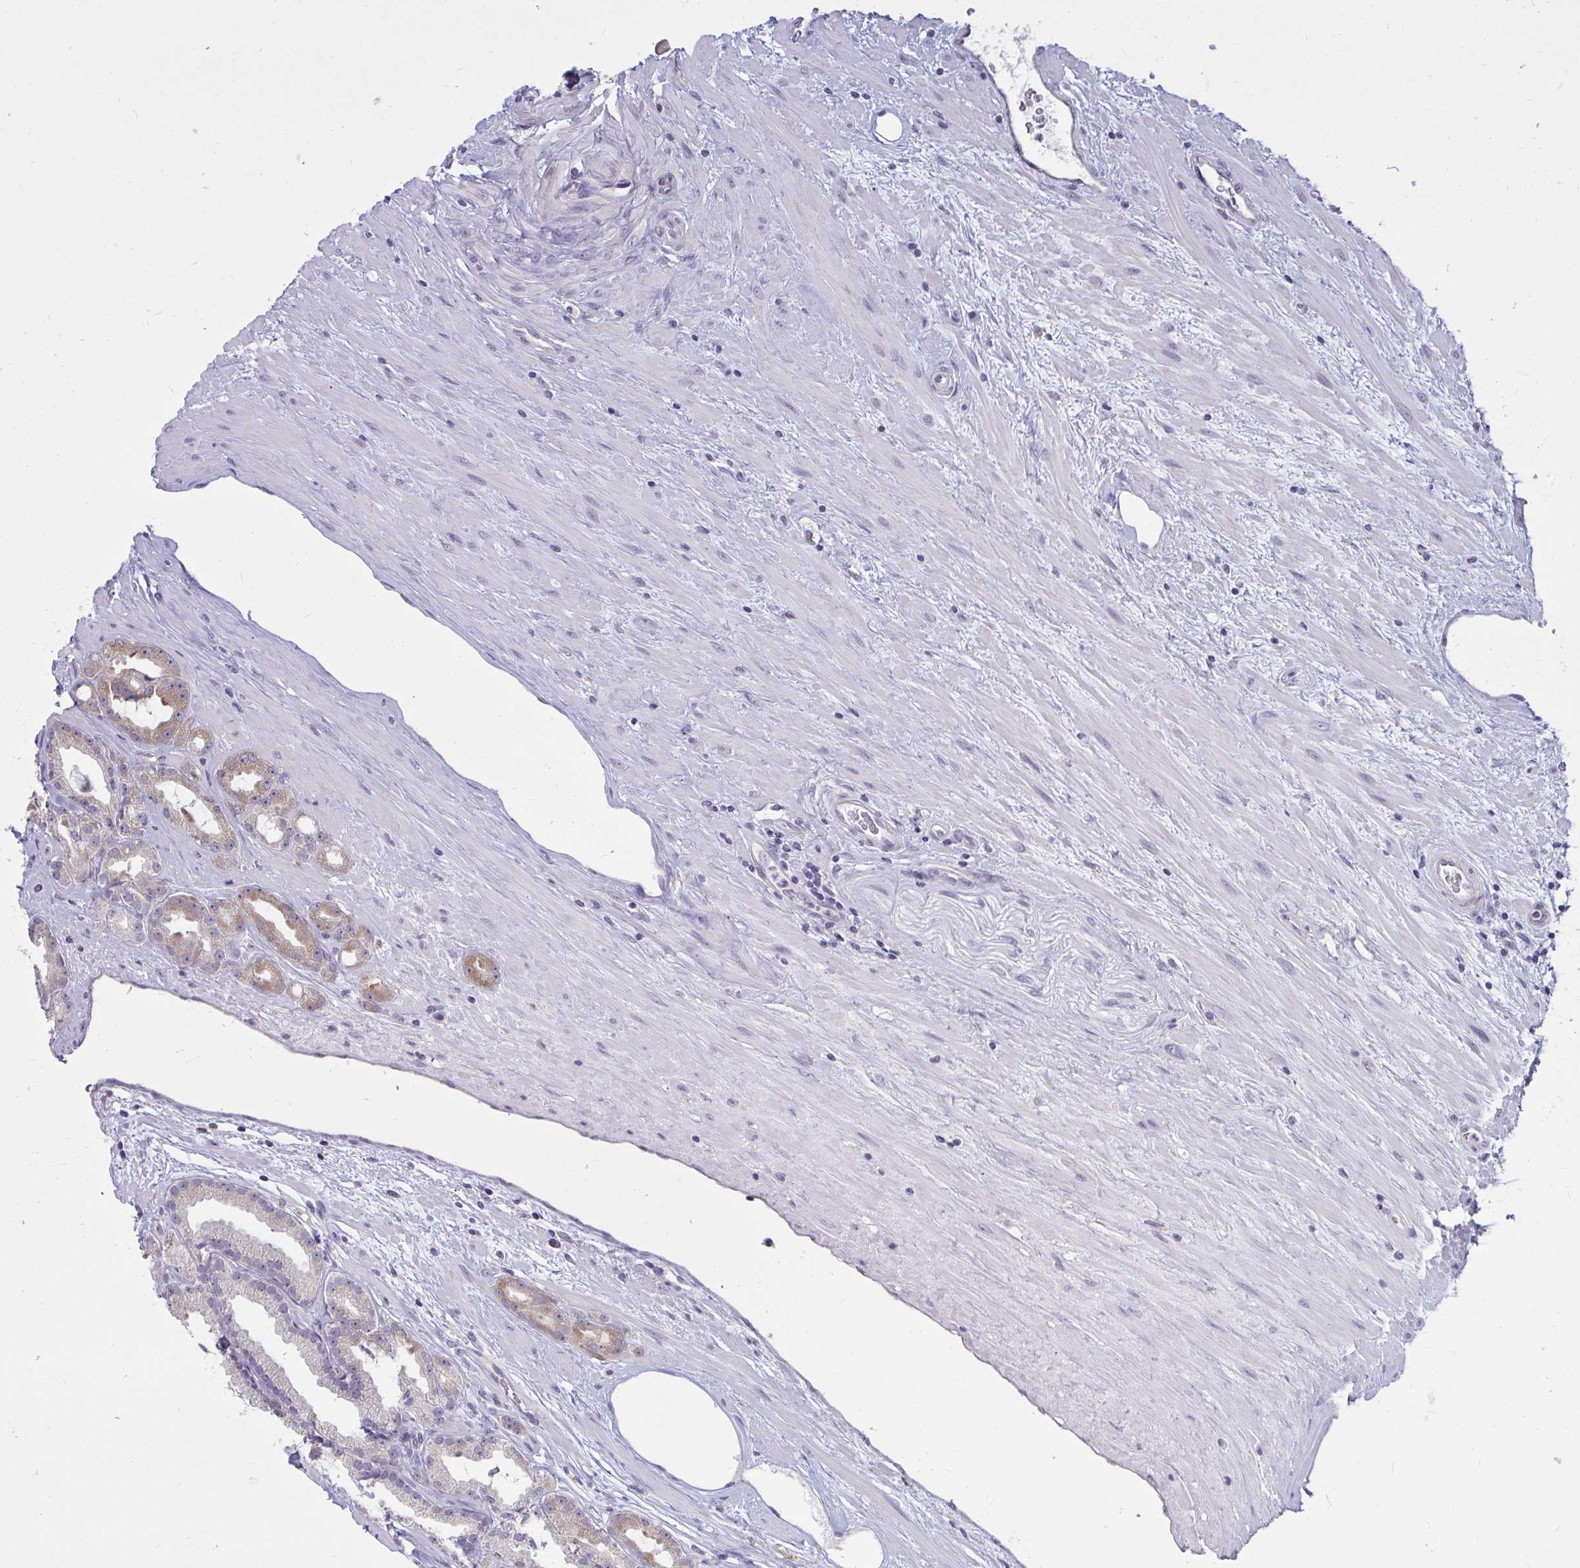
{"staining": {"intensity": "moderate", "quantity": "<25%", "location": "cytoplasmic/membranous"}, "tissue": "prostate cancer", "cell_type": "Tumor cells", "image_type": "cancer", "snomed": [{"axis": "morphology", "description": "Adenocarcinoma, Low grade"}, {"axis": "topography", "description": "Prostate"}], "caption": "A high-resolution micrograph shows immunohistochemistry staining of prostate adenocarcinoma (low-grade), which exhibits moderate cytoplasmic/membranous expression in about <25% of tumor cells.", "gene": "TBC1D4", "patient": {"sex": "male", "age": 61}}